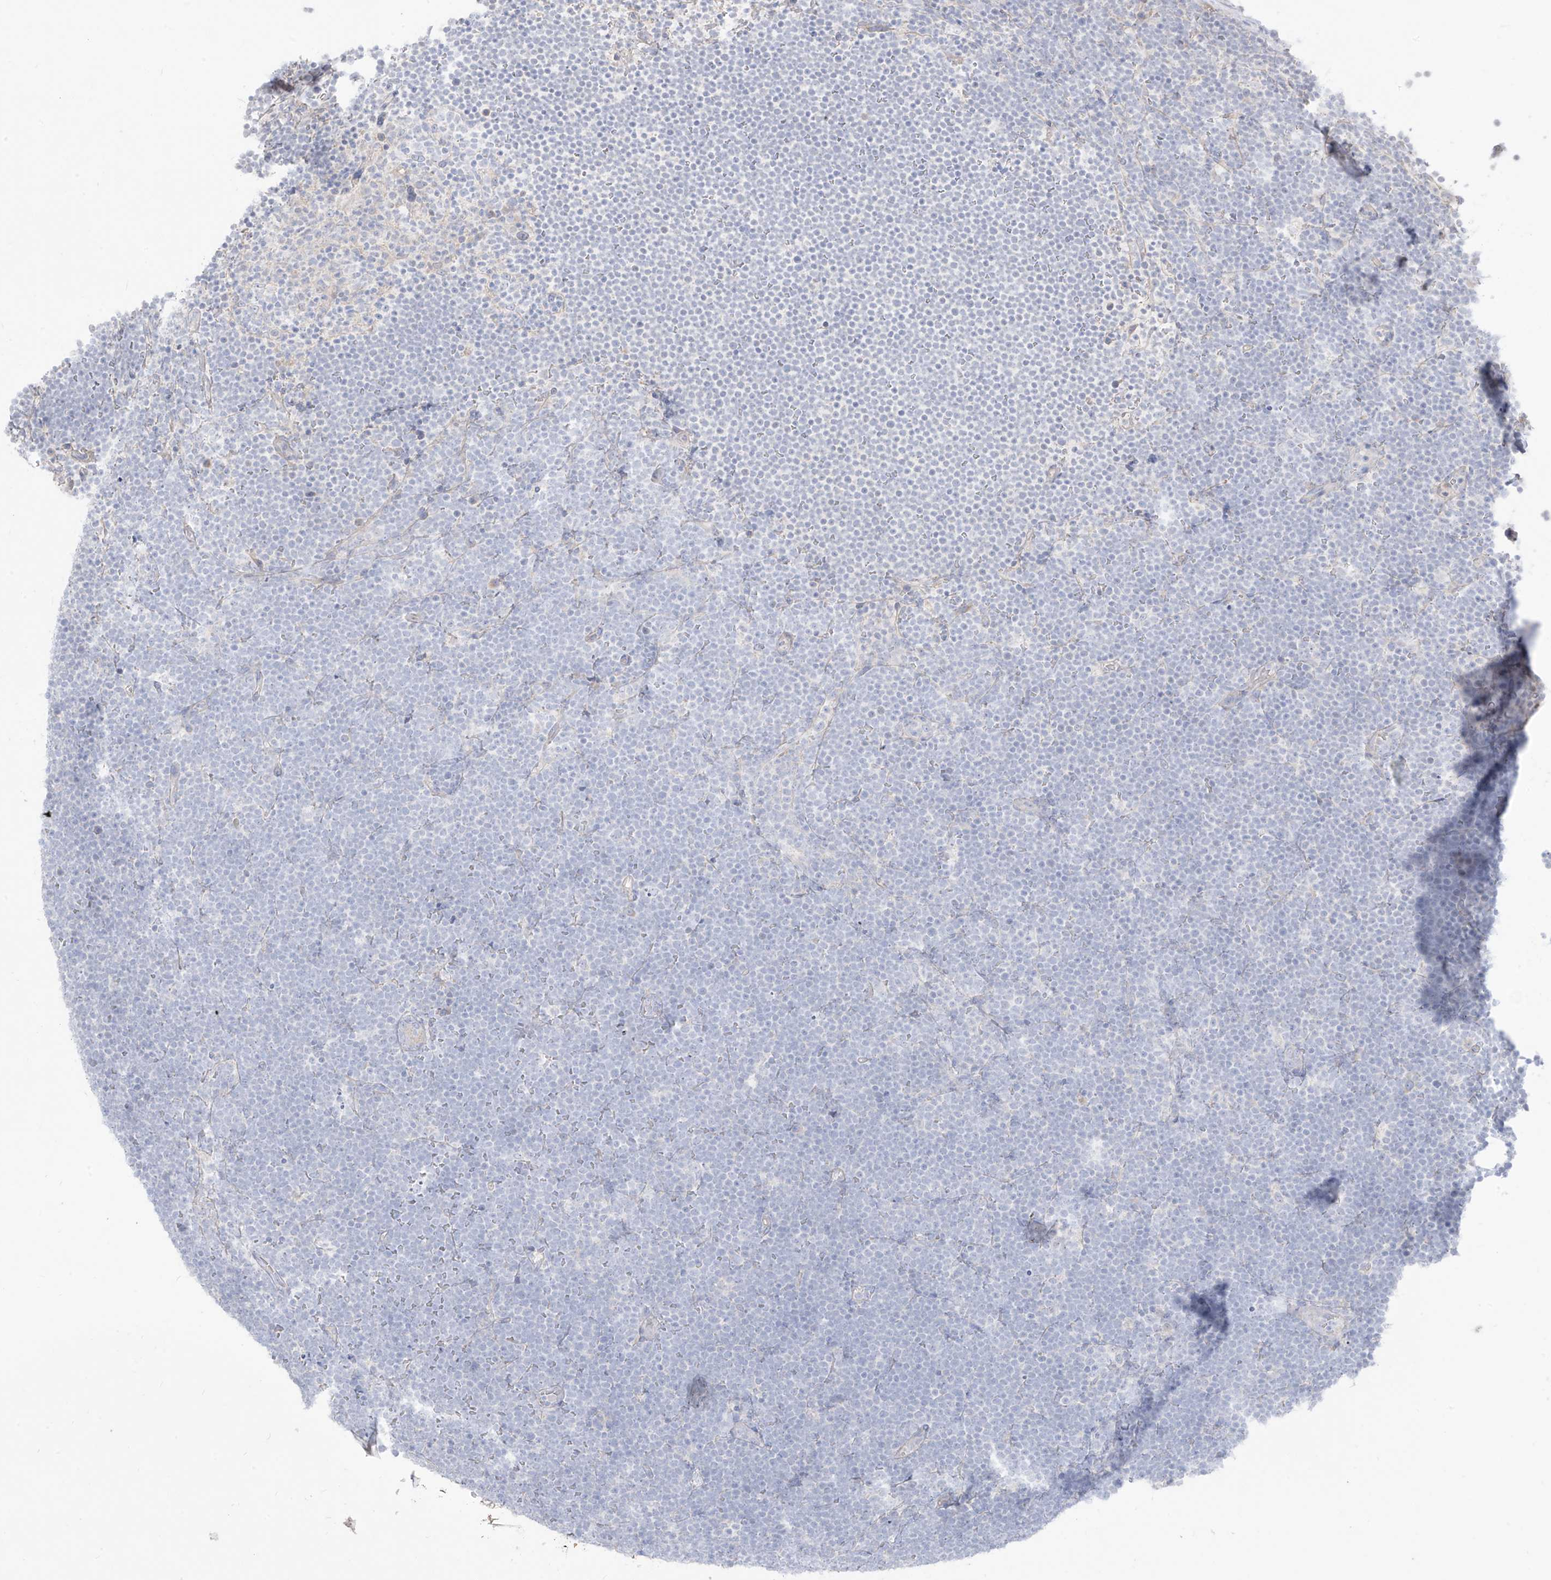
{"staining": {"intensity": "negative", "quantity": "none", "location": "none"}, "tissue": "lymphoma", "cell_type": "Tumor cells", "image_type": "cancer", "snomed": [{"axis": "morphology", "description": "Malignant lymphoma, non-Hodgkin's type, High grade"}, {"axis": "topography", "description": "Lymph node"}], "caption": "Micrograph shows no significant protein staining in tumor cells of high-grade malignant lymphoma, non-Hodgkin's type.", "gene": "ARHGEF40", "patient": {"sex": "male", "age": 13}}